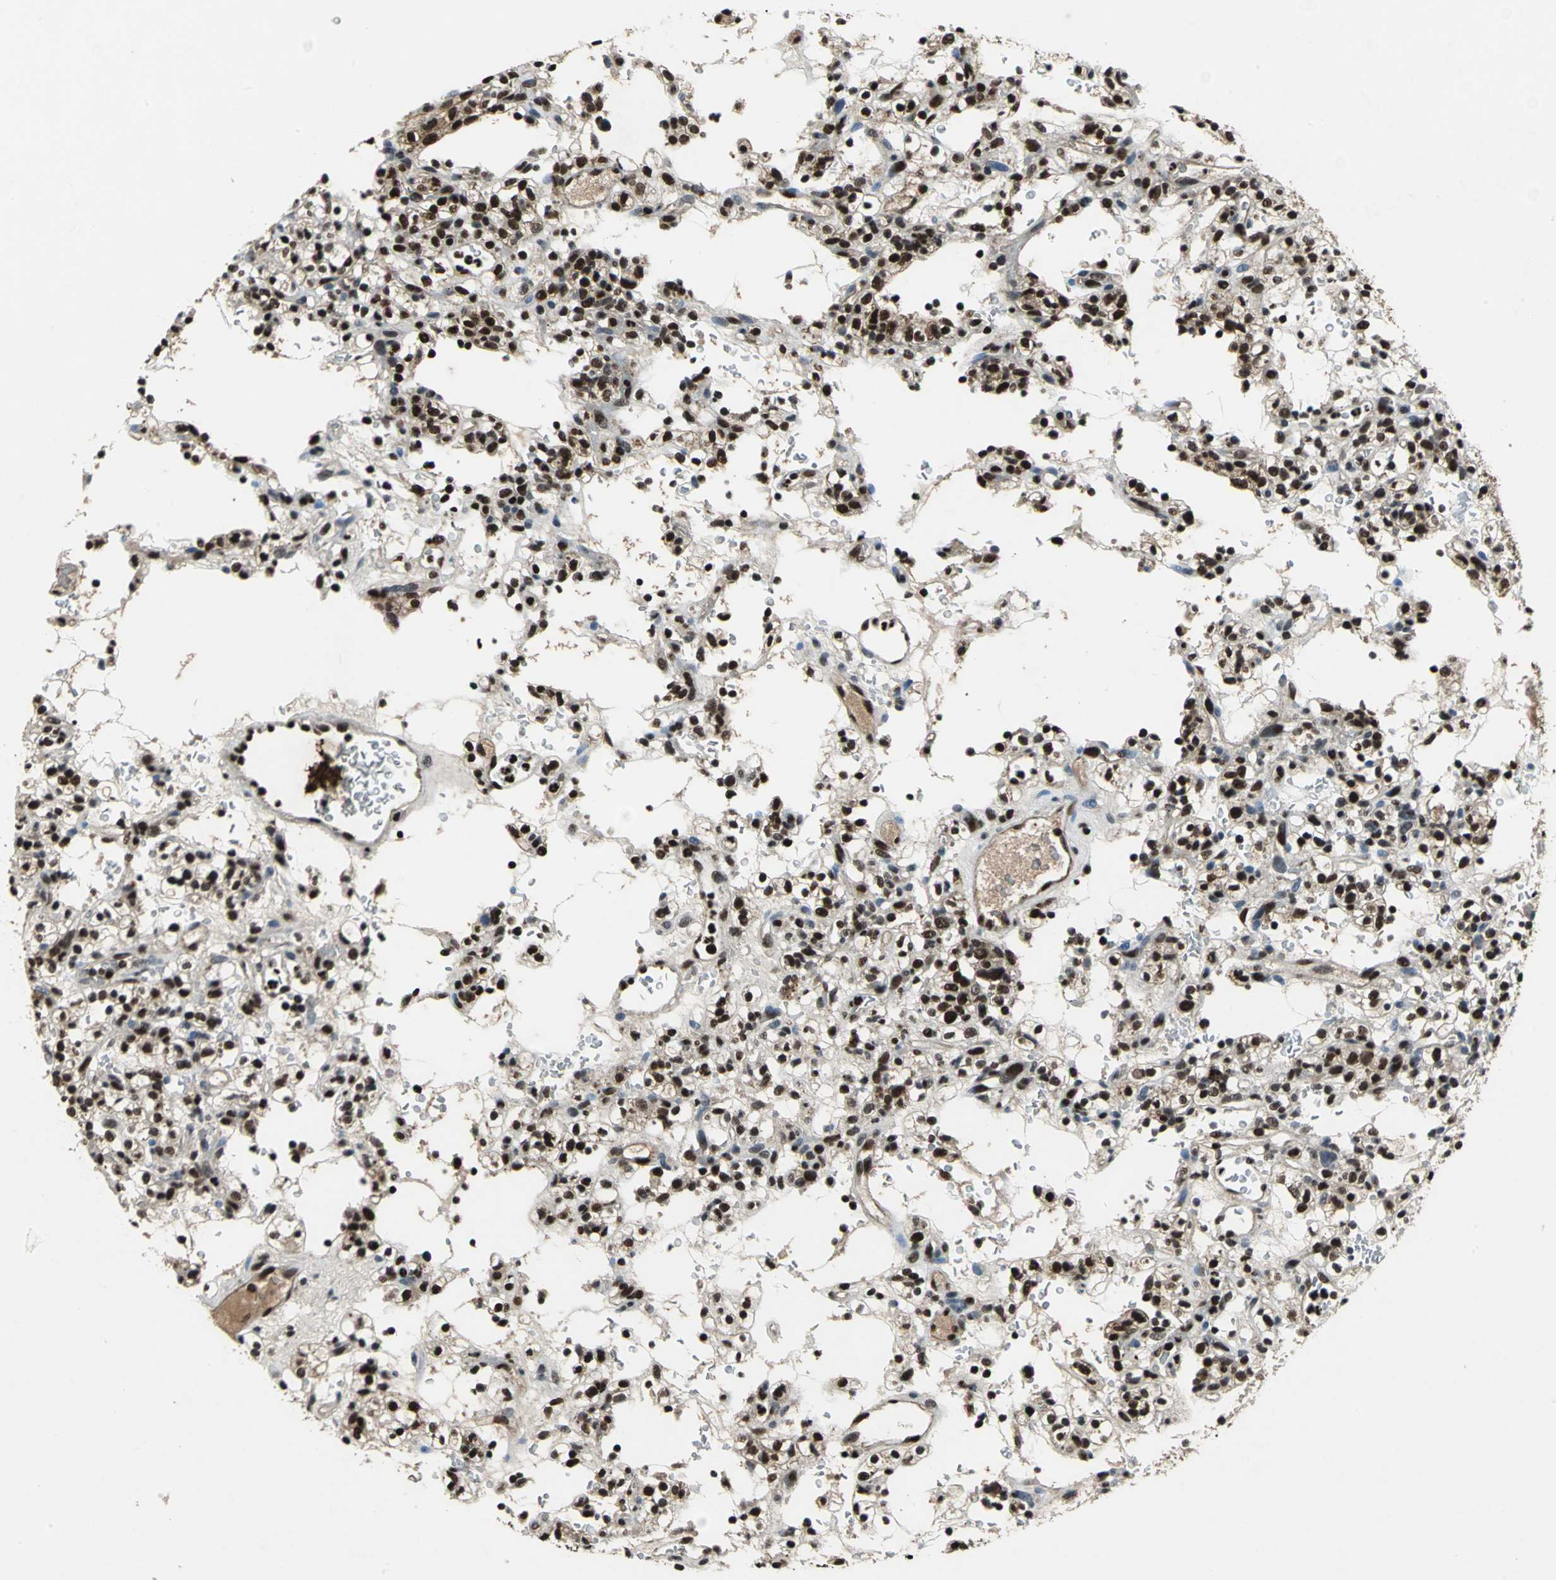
{"staining": {"intensity": "strong", "quantity": ">75%", "location": "nuclear"}, "tissue": "renal cancer", "cell_type": "Tumor cells", "image_type": "cancer", "snomed": [{"axis": "morphology", "description": "Normal tissue, NOS"}, {"axis": "morphology", "description": "Adenocarcinoma, NOS"}, {"axis": "topography", "description": "Kidney"}], "caption": "Immunohistochemistry (IHC) of human renal adenocarcinoma exhibits high levels of strong nuclear positivity in about >75% of tumor cells.", "gene": "ANP32A", "patient": {"sex": "female", "age": 72}}